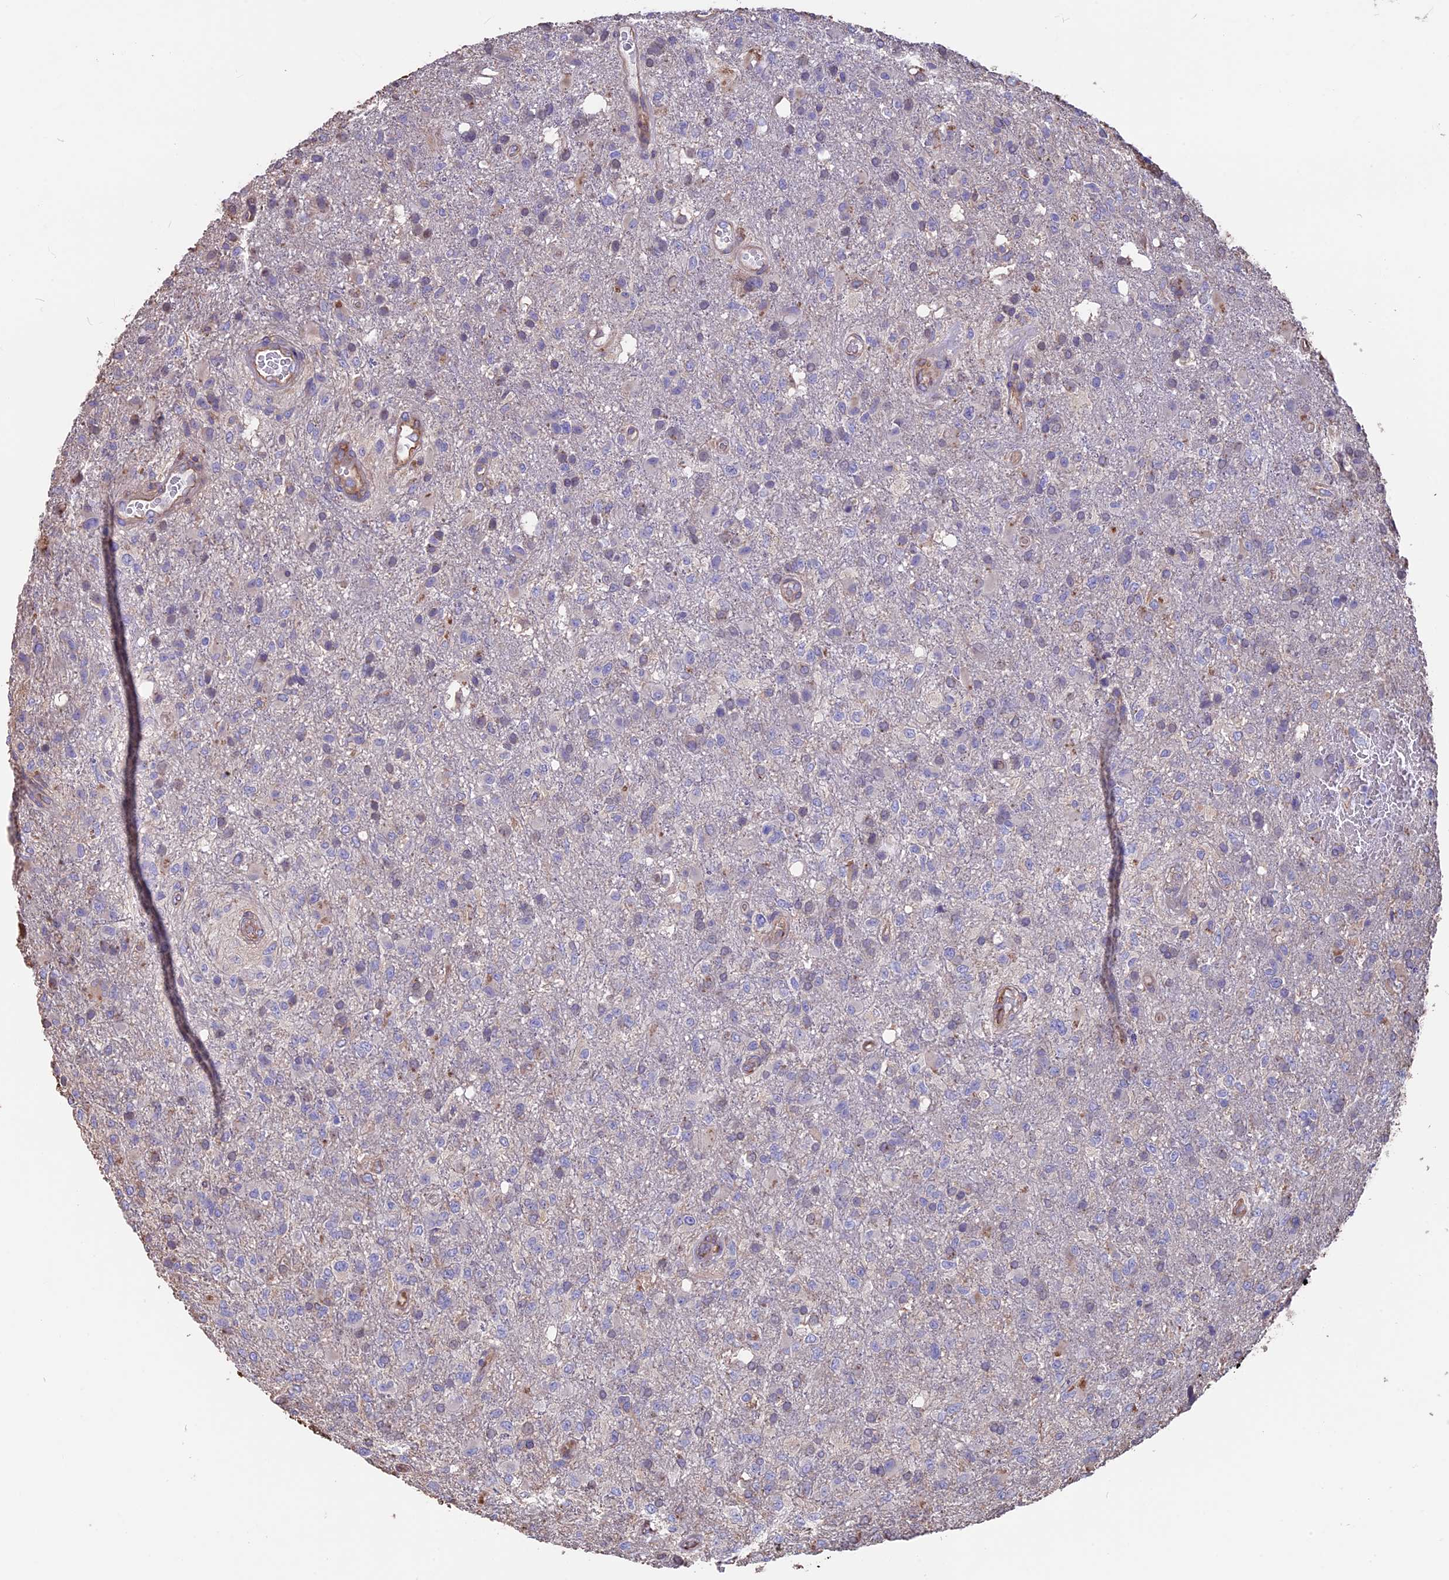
{"staining": {"intensity": "negative", "quantity": "none", "location": "none"}, "tissue": "glioma", "cell_type": "Tumor cells", "image_type": "cancer", "snomed": [{"axis": "morphology", "description": "Glioma, malignant, High grade"}, {"axis": "topography", "description": "Brain"}], "caption": "This is an IHC histopathology image of human malignant glioma (high-grade). There is no staining in tumor cells.", "gene": "SEH1L", "patient": {"sex": "female", "age": 74}}